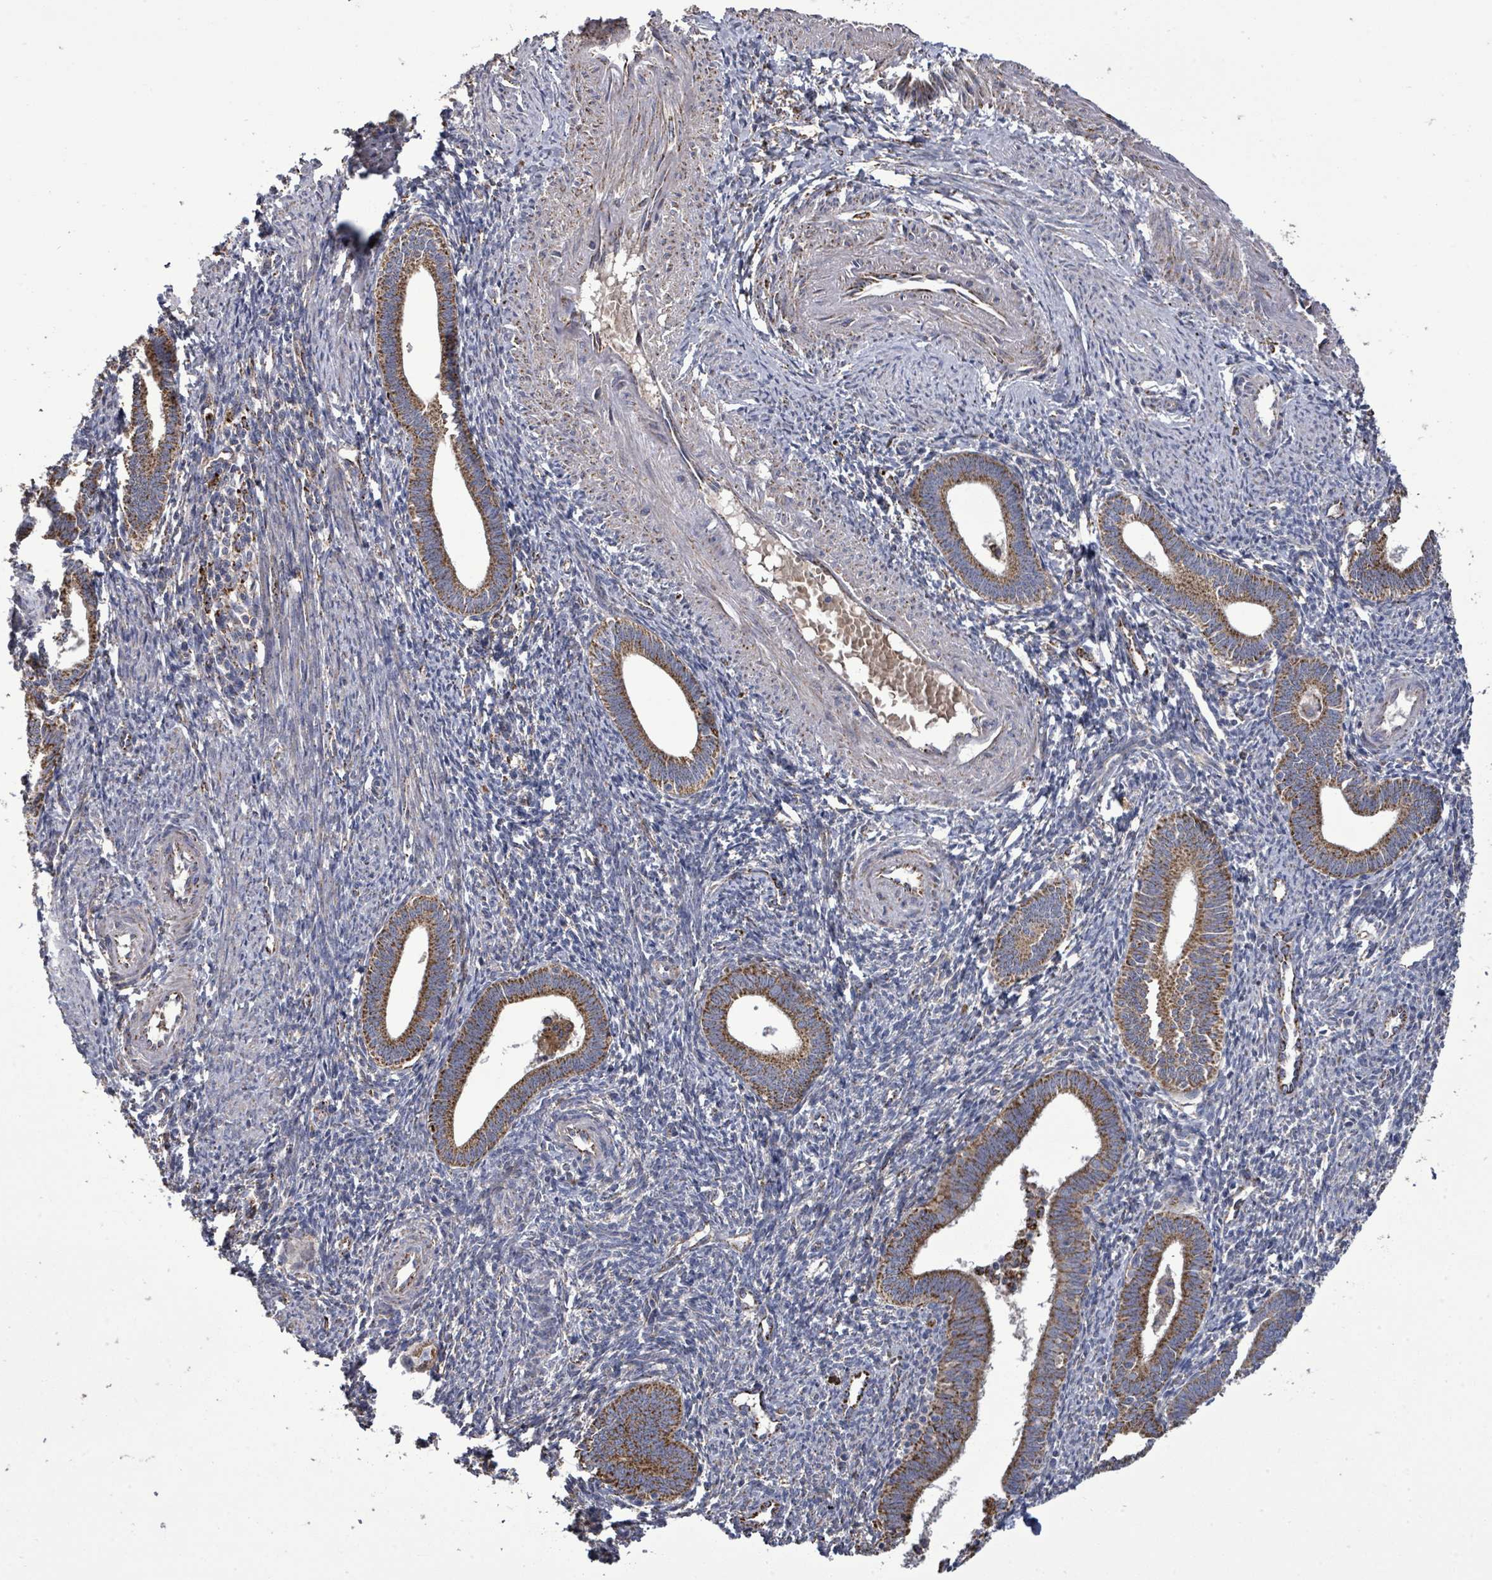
{"staining": {"intensity": "strong", "quantity": "<25%", "location": "cytoplasmic/membranous"}, "tissue": "endometrium", "cell_type": "Cells in endometrial stroma", "image_type": "normal", "snomed": [{"axis": "morphology", "description": "Normal tissue, NOS"}, {"axis": "topography", "description": "Endometrium"}], "caption": "Immunohistochemistry histopathology image of unremarkable endometrium: endometrium stained using immunohistochemistry (IHC) demonstrates medium levels of strong protein expression localized specifically in the cytoplasmic/membranous of cells in endometrial stroma, appearing as a cytoplasmic/membranous brown color.", "gene": "MTMR12", "patient": {"sex": "female", "age": 41}}